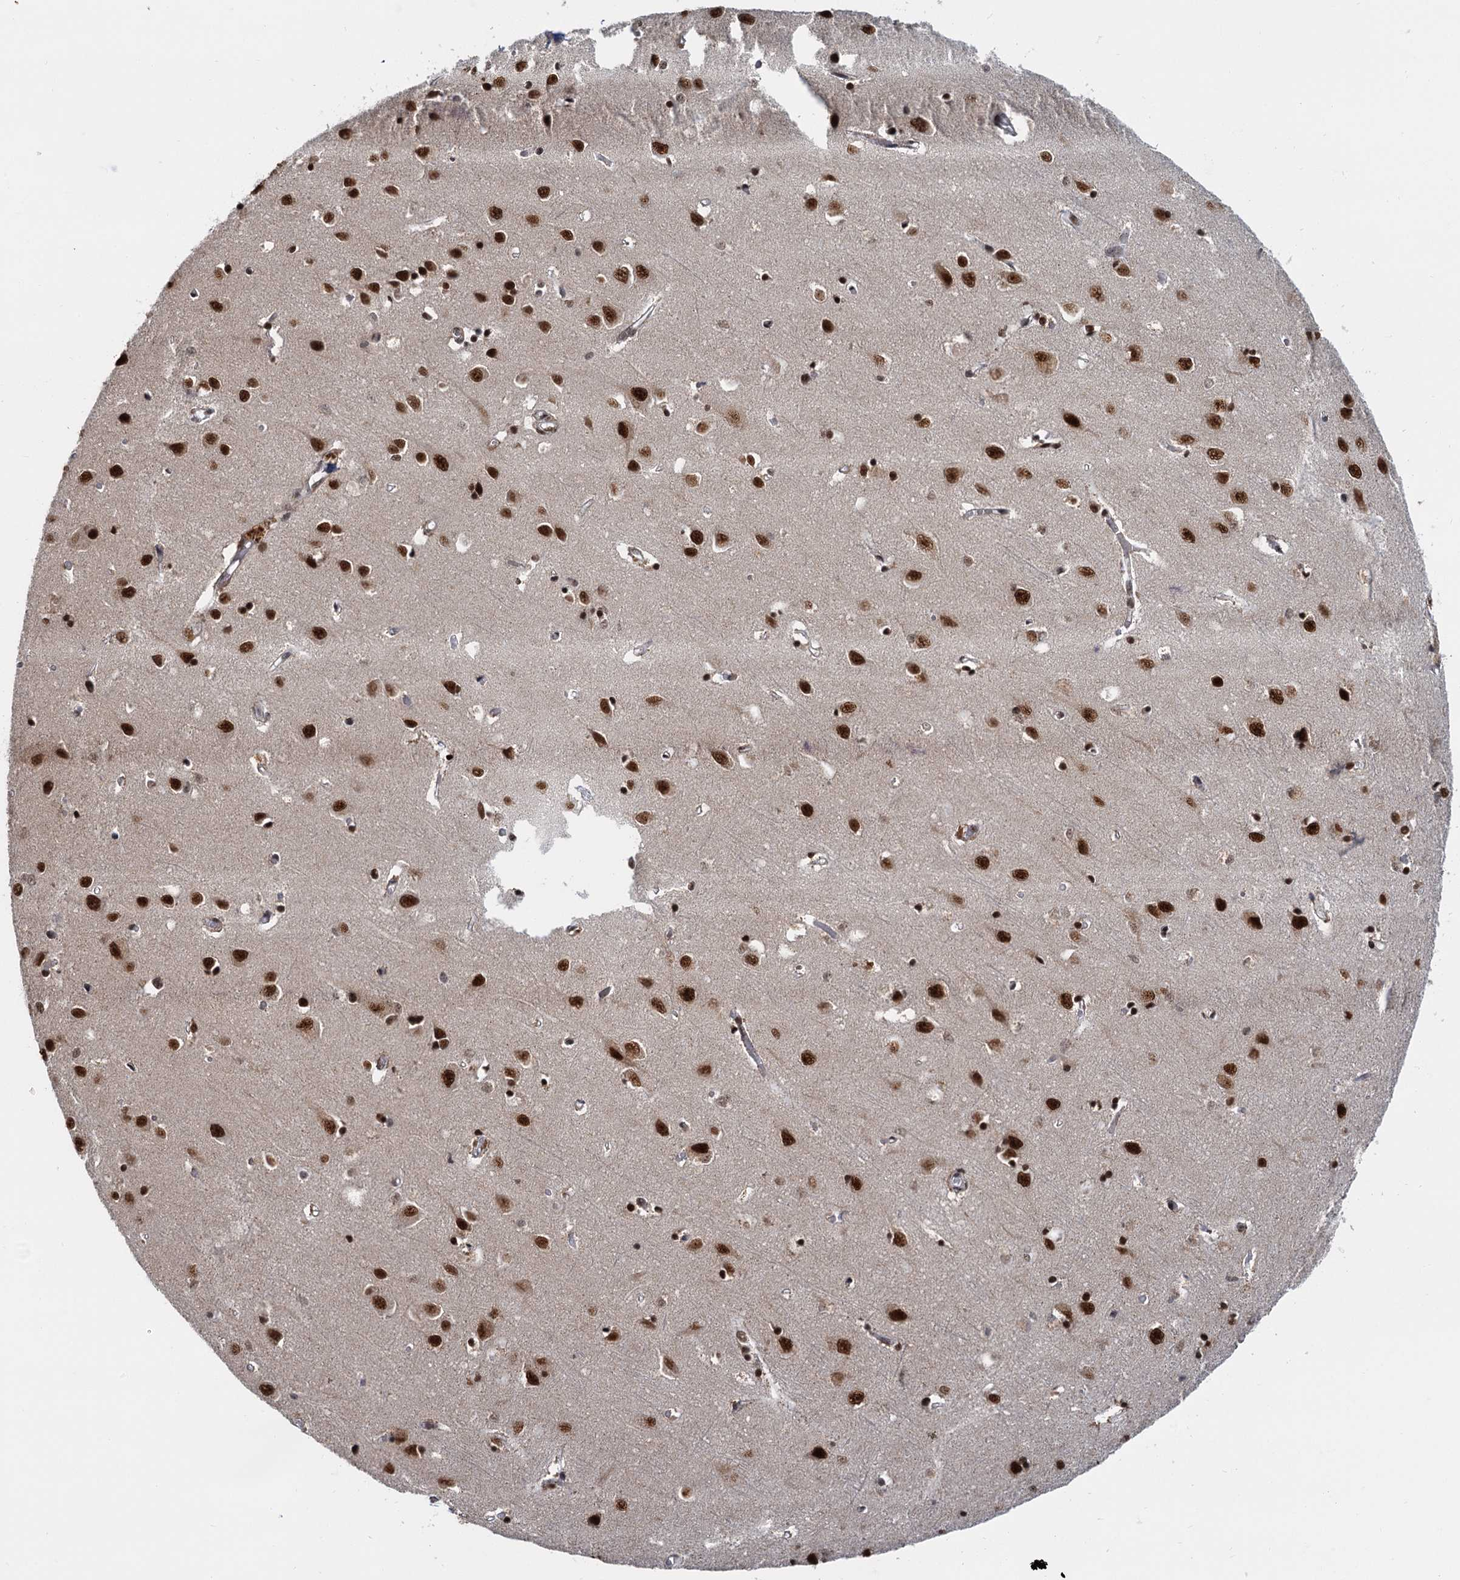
{"staining": {"intensity": "moderate", "quantity": ">75%", "location": "nuclear"}, "tissue": "cerebral cortex", "cell_type": "Endothelial cells", "image_type": "normal", "snomed": [{"axis": "morphology", "description": "Normal tissue, NOS"}, {"axis": "topography", "description": "Cerebral cortex"}], "caption": "This is an image of IHC staining of normal cerebral cortex, which shows moderate expression in the nuclear of endothelial cells.", "gene": "WBP4", "patient": {"sex": "female", "age": 64}}